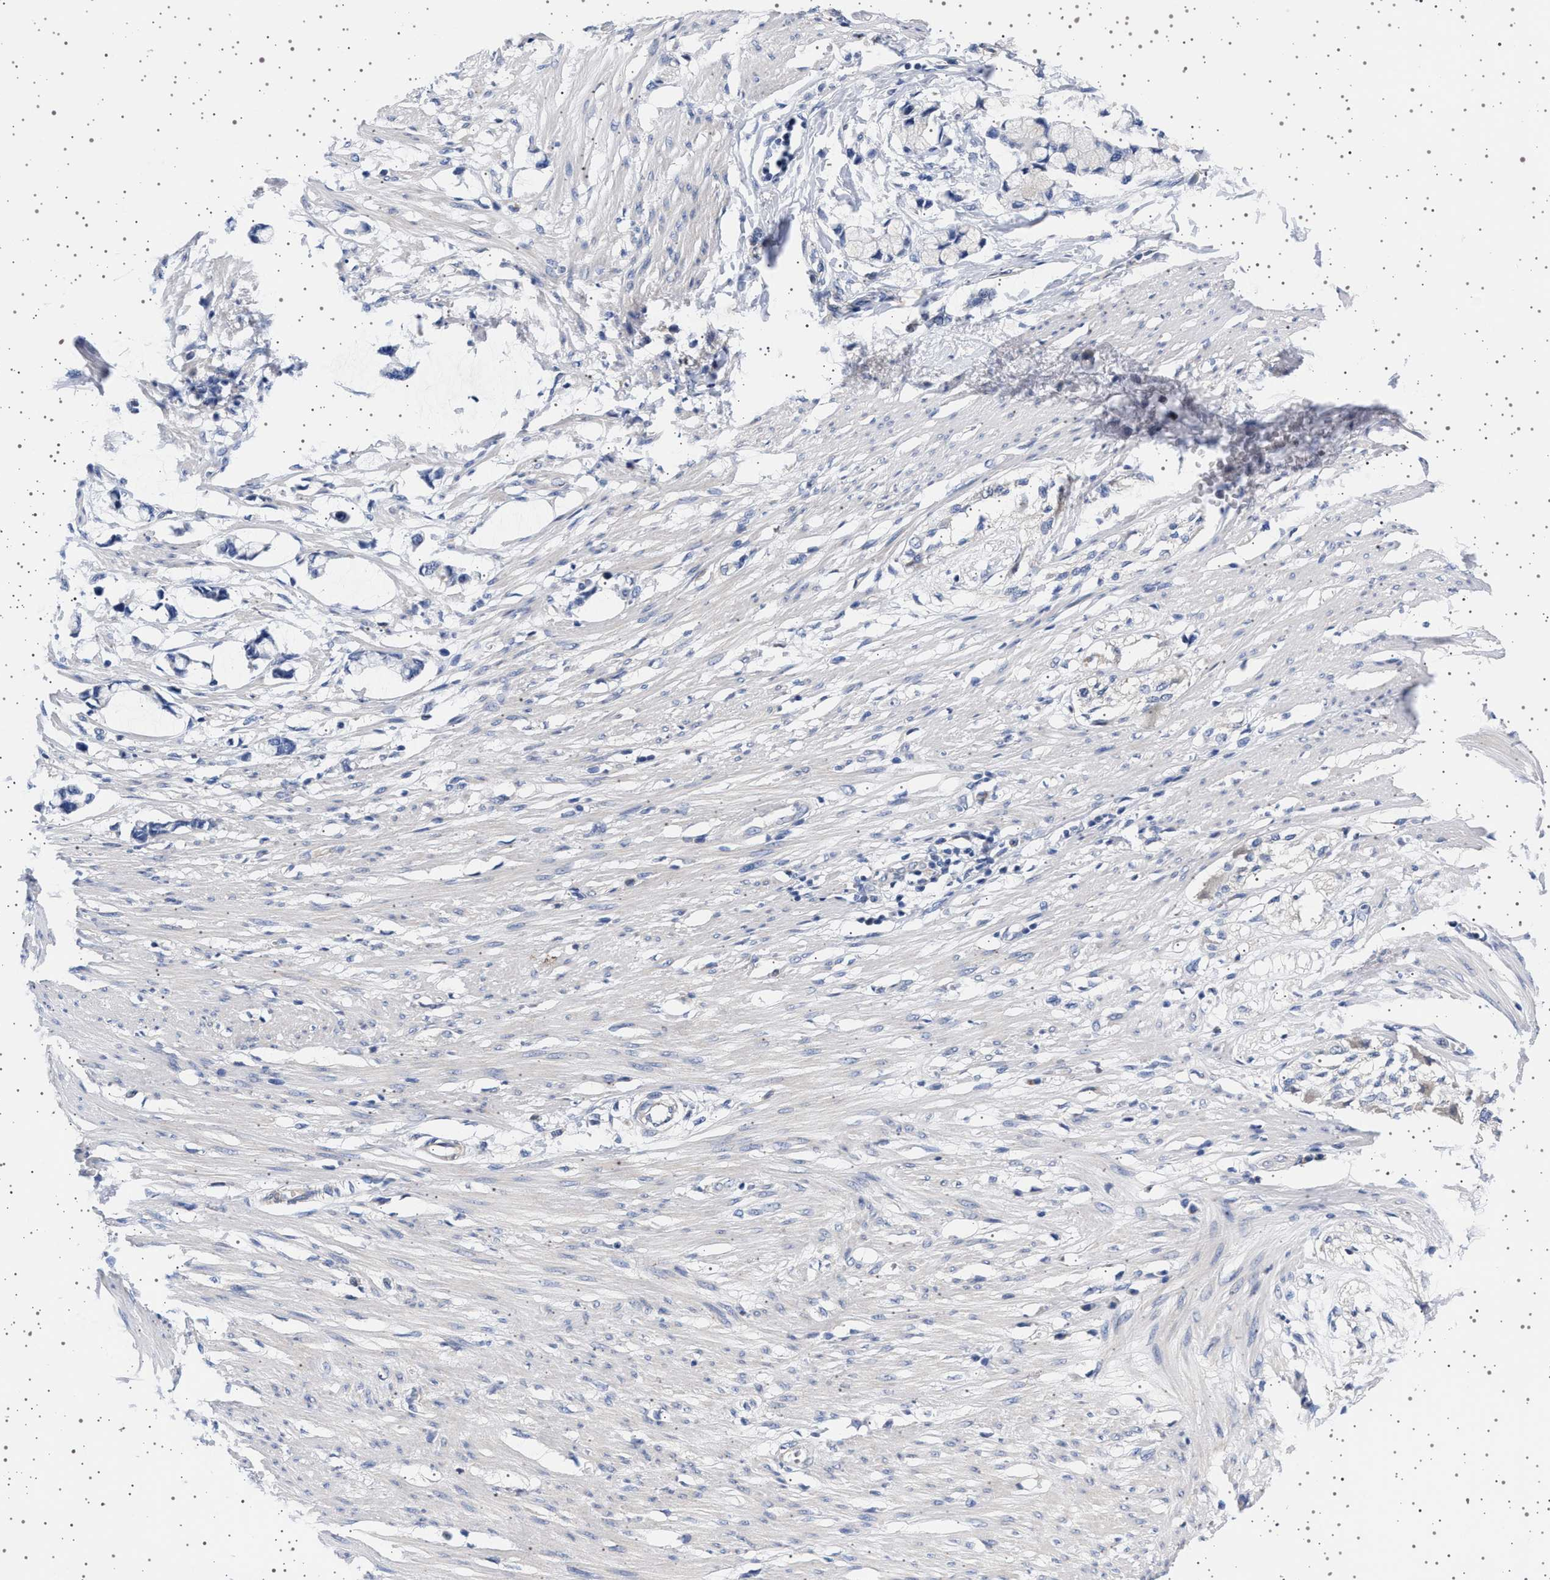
{"staining": {"intensity": "negative", "quantity": "none", "location": "none"}, "tissue": "smooth muscle", "cell_type": "Smooth muscle cells", "image_type": "normal", "snomed": [{"axis": "morphology", "description": "Normal tissue, NOS"}, {"axis": "morphology", "description": "Adenocarcinoma, NOS"}, {"axis": "topography", "description": "Smooth muscle"}, {"axis": "topography", "description": "Colon"}], "caption": "An image of human smooth muscle is negative for staining in smooth muscle cells. (DAB IHC visualized using brightfield microscopy, high magnification).", "gene": "TRMT10B", "patient": {"sex": "male", "age": 14}}